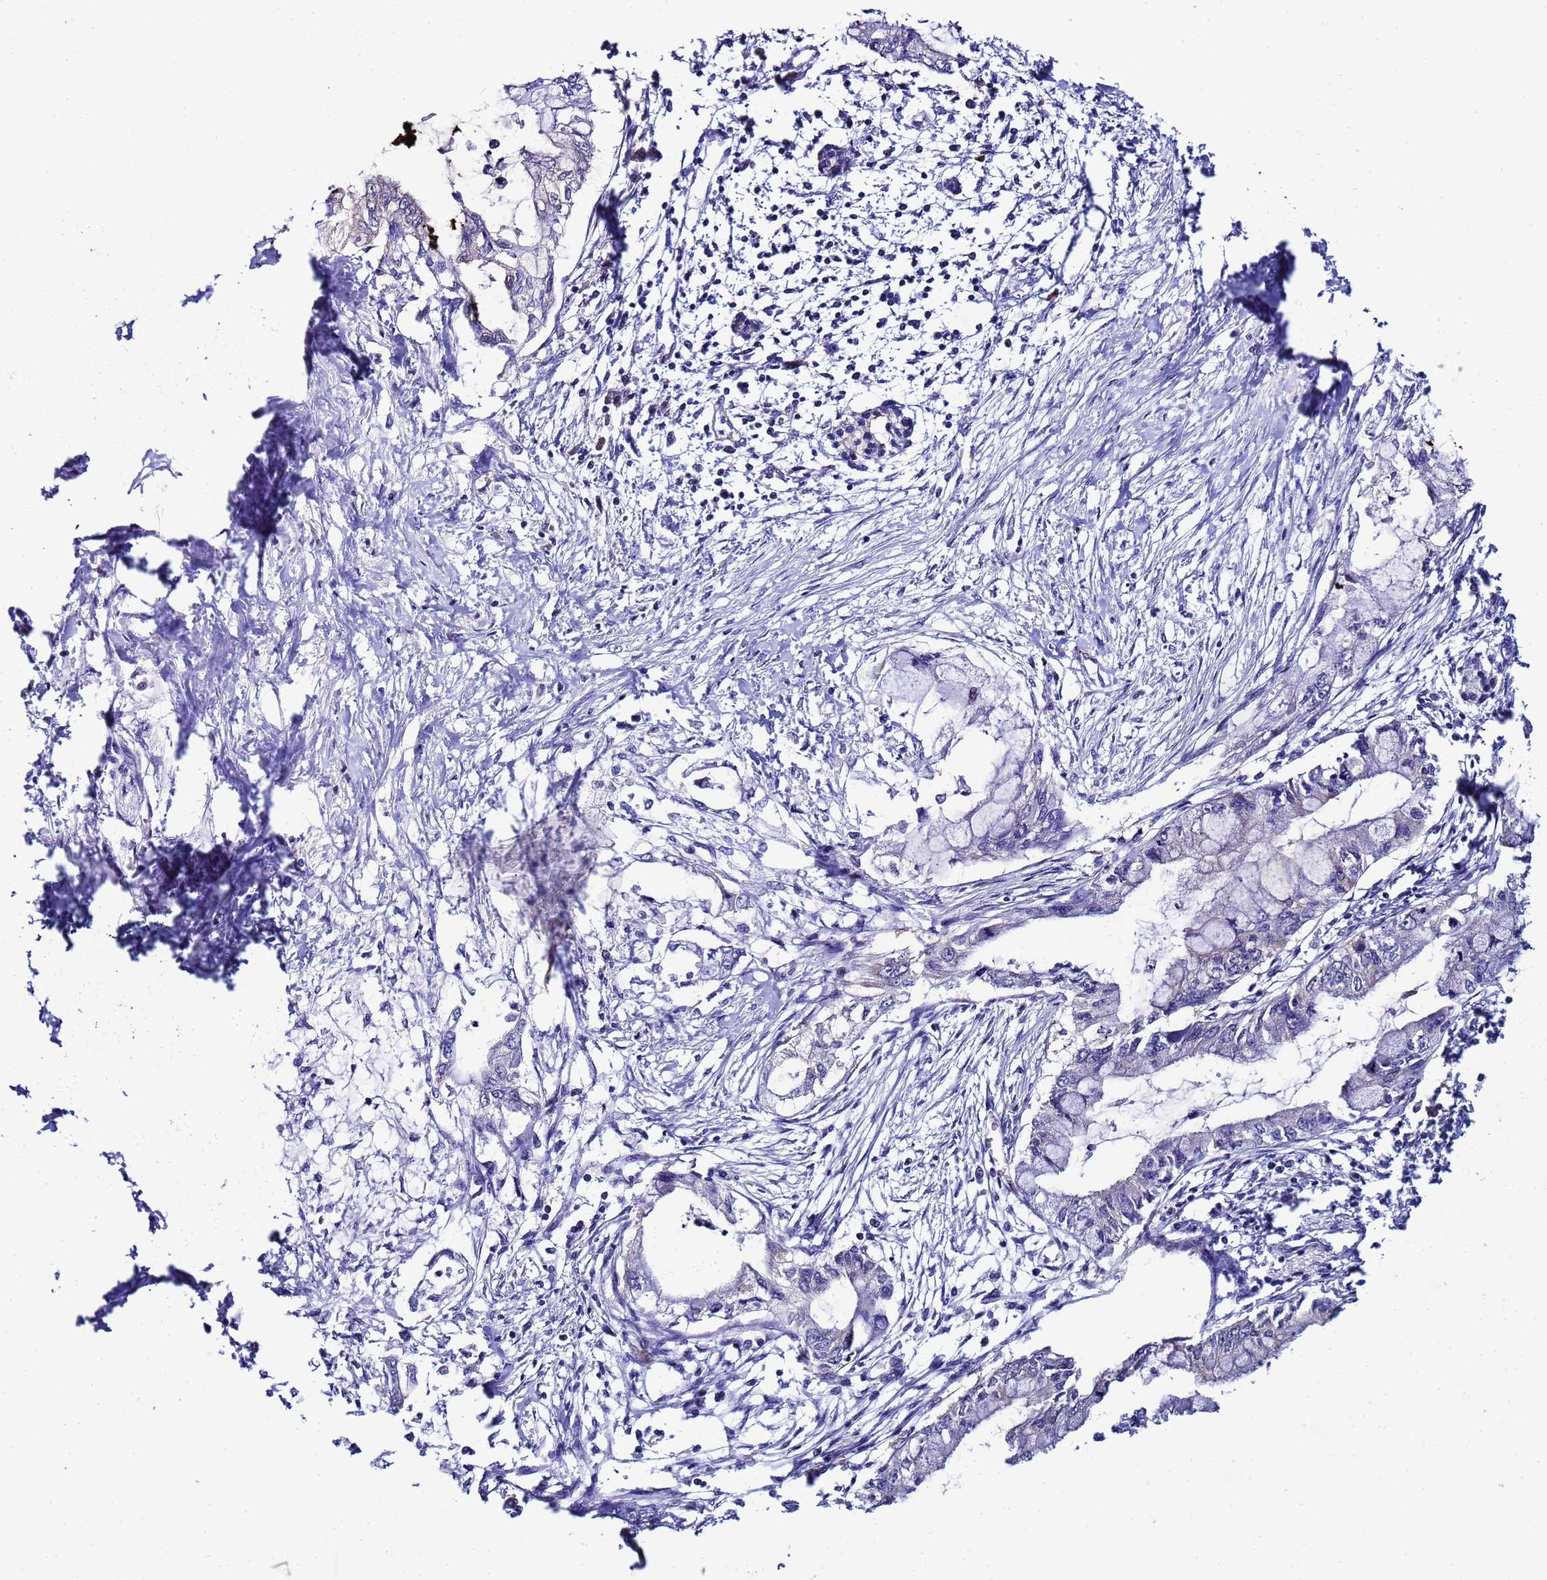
{"staining": {"intensity": "negative", "quantity": "none", "location": "none"}, "tissue": "pancreatic cancer", "cell_type": "Tumor cells", "image_type": "cancer", "snomed": [{"axis": "morphology", "description": "Adenocarcinoma, NOS"}, {"axis": "topography", "description": "Pancreas"}], "caption": "The IHC image has no significant positivity in tumor cells of pancreatic adenocarcinoma tissue. Brightfield microscopy of immunohistochemistry (IHC) stained with DAB (3,3'-diaminobenzidine) (brown) and hematoxylin (blue), captured at high magnification.", "gene": "SLC25A37", "patient": {"sex": "male", "age": 48}}